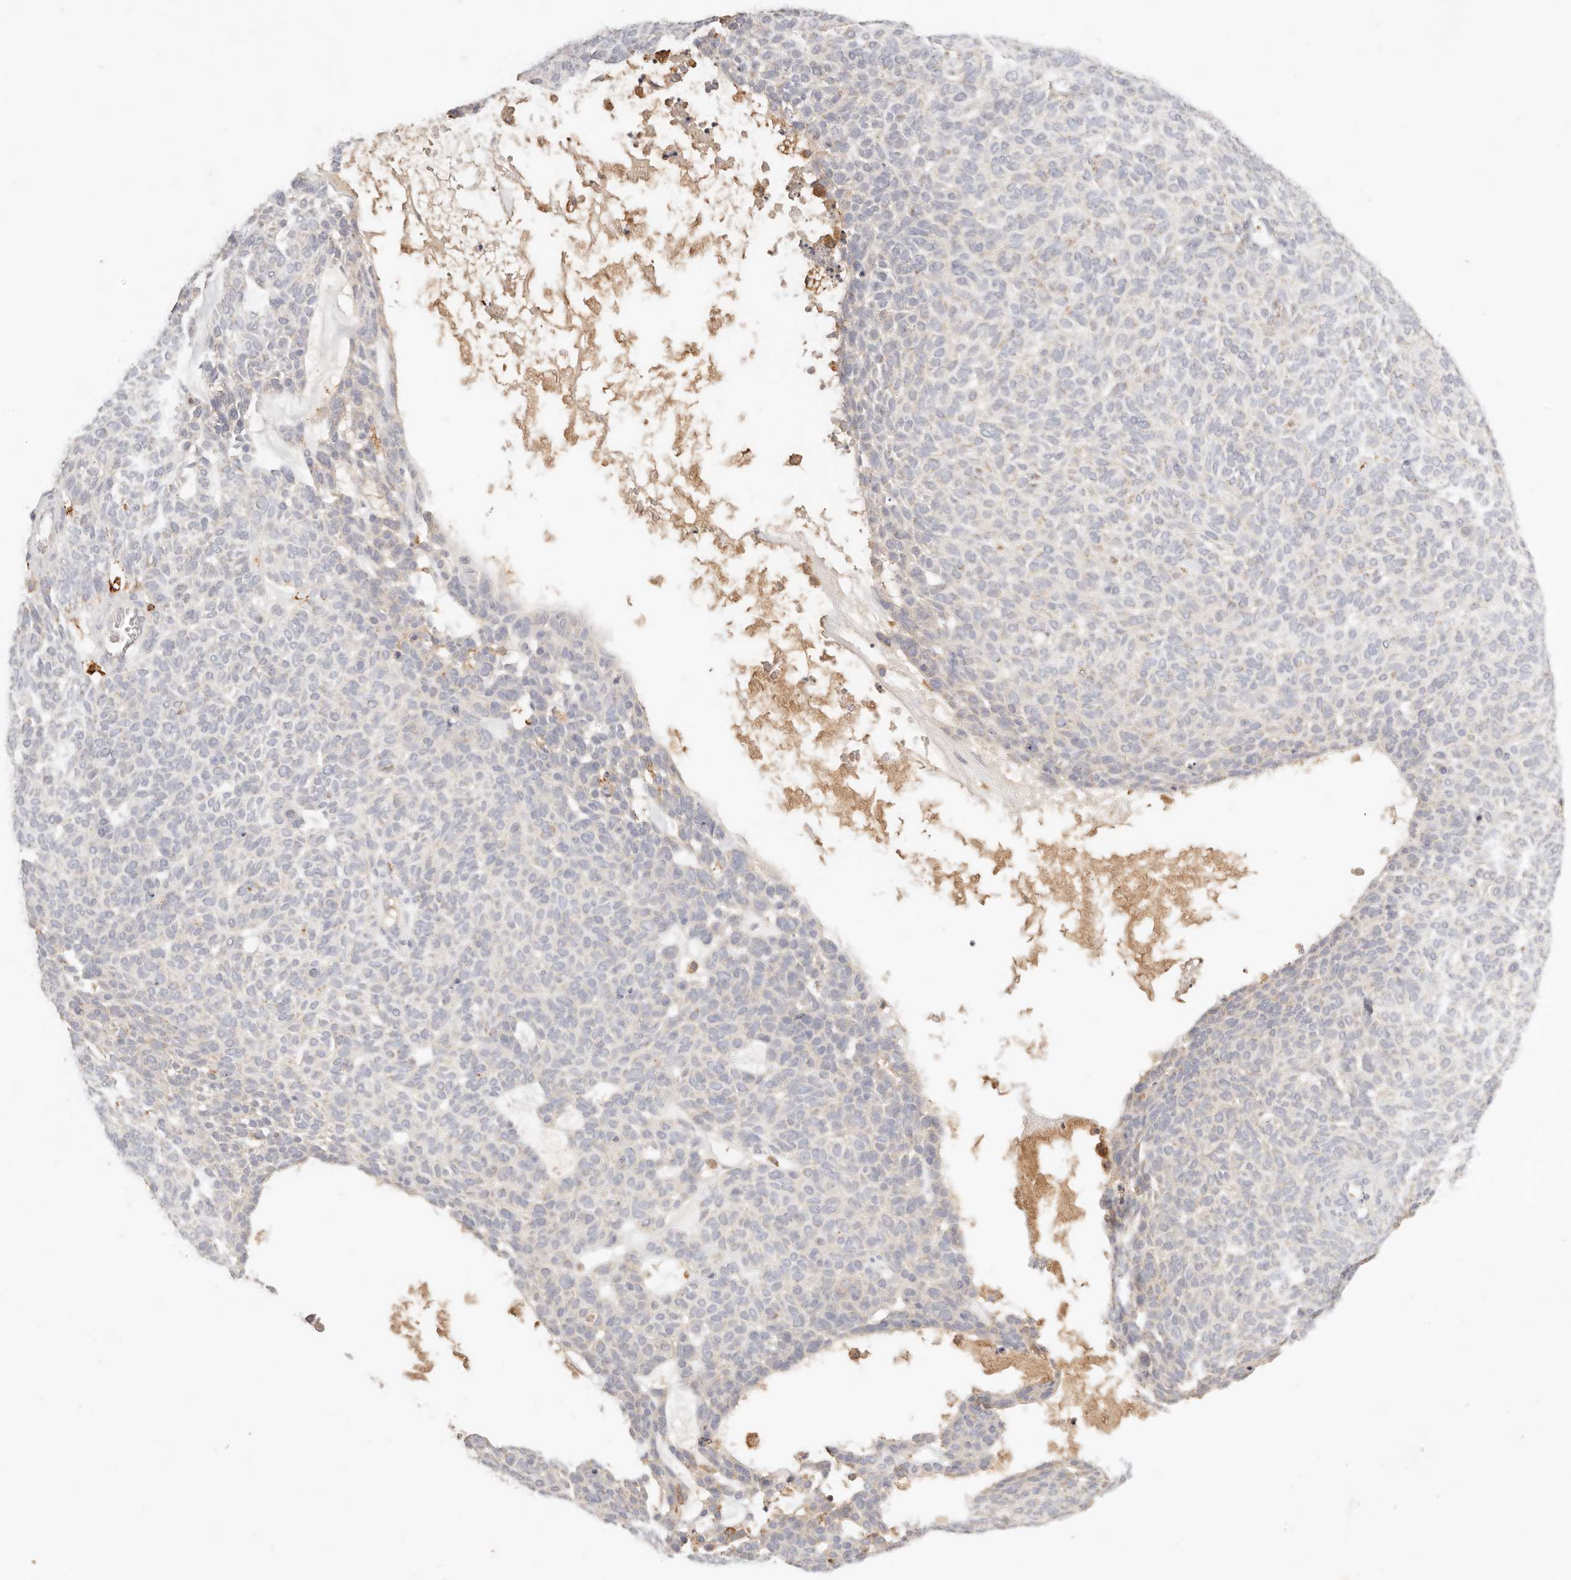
{"staining": {"intensity": "negative", "quantity": "none", "location": "none"}, "tissue": "skin cancer", "cell_type": "Tumor cells", "image_type": "cancer", "snomed": [{"axis": "morphology", "description": "Squamous cell carcinoma, NOS"}, {"axis": "topography", "description": "Skin"}], "caption": "This is an IHC photomicrograph of human skin cancer. There is no positivity in tumor cells.", "gene": "HK2", "patient": {"sex": "female", "age": 90}}